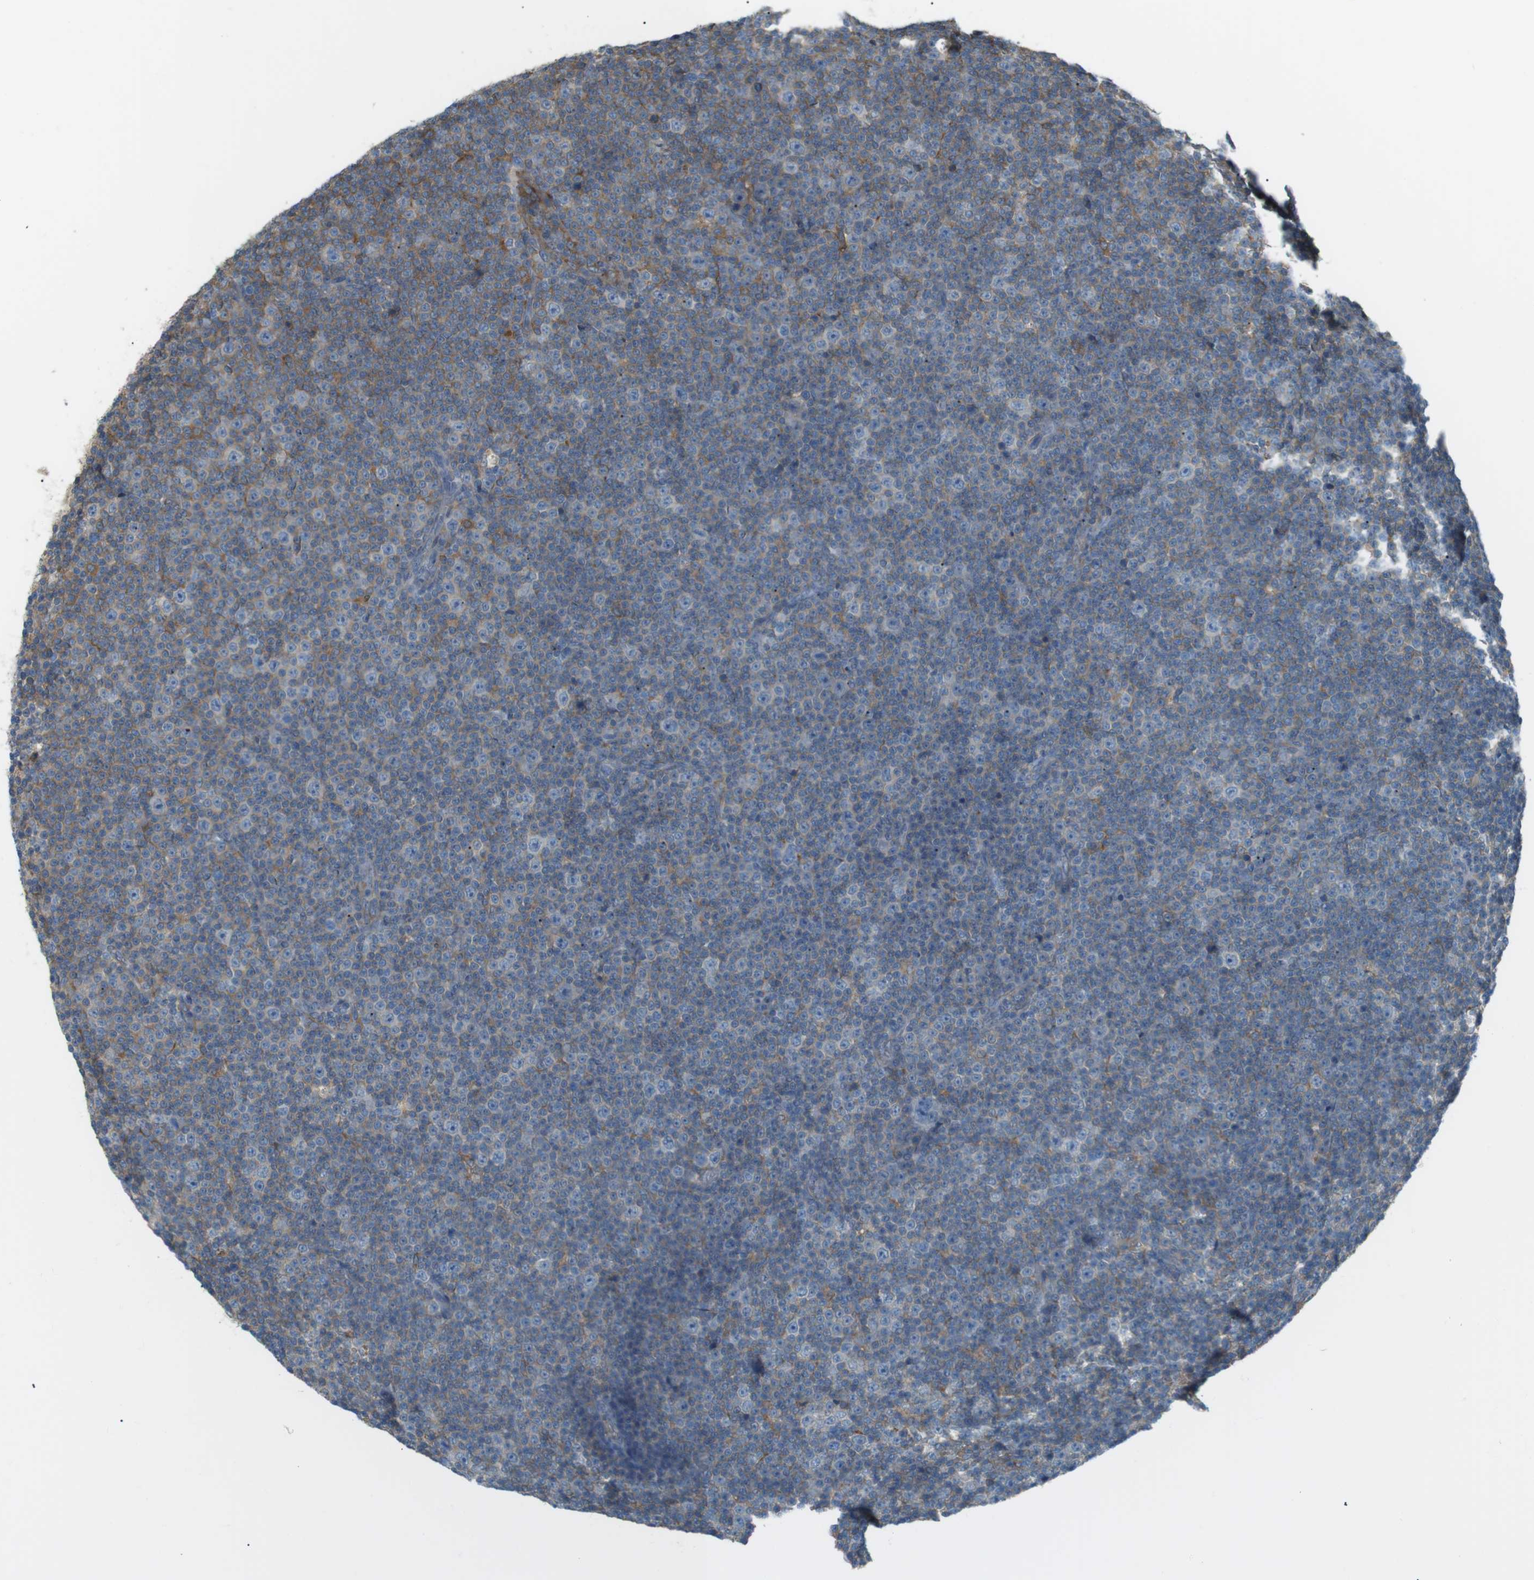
{"staining": {"intensity": "moderate", "quantity": "<25%", "location": "cytoplasmic/membranous"}, "tissue": "lymphoma", "cell_type": "Tumor cells", "image_type": "cancer", "snomed": [{"axis": "morphology", "description": "Malignant lymphoma, non-Hodgkin's type, Low grade"}, {"axis": "topography", "description": "Lymph node"}], "caption": "The histopathology image demonstrates a brown stain indicating the presence of a protein in the cytoplasmic/membranous of tumor cells in malignant lymphoma, non-Hodgkin's type (low-grade).", "gene": "PEPD", "patient": {"sex": "female", "age": 67}}